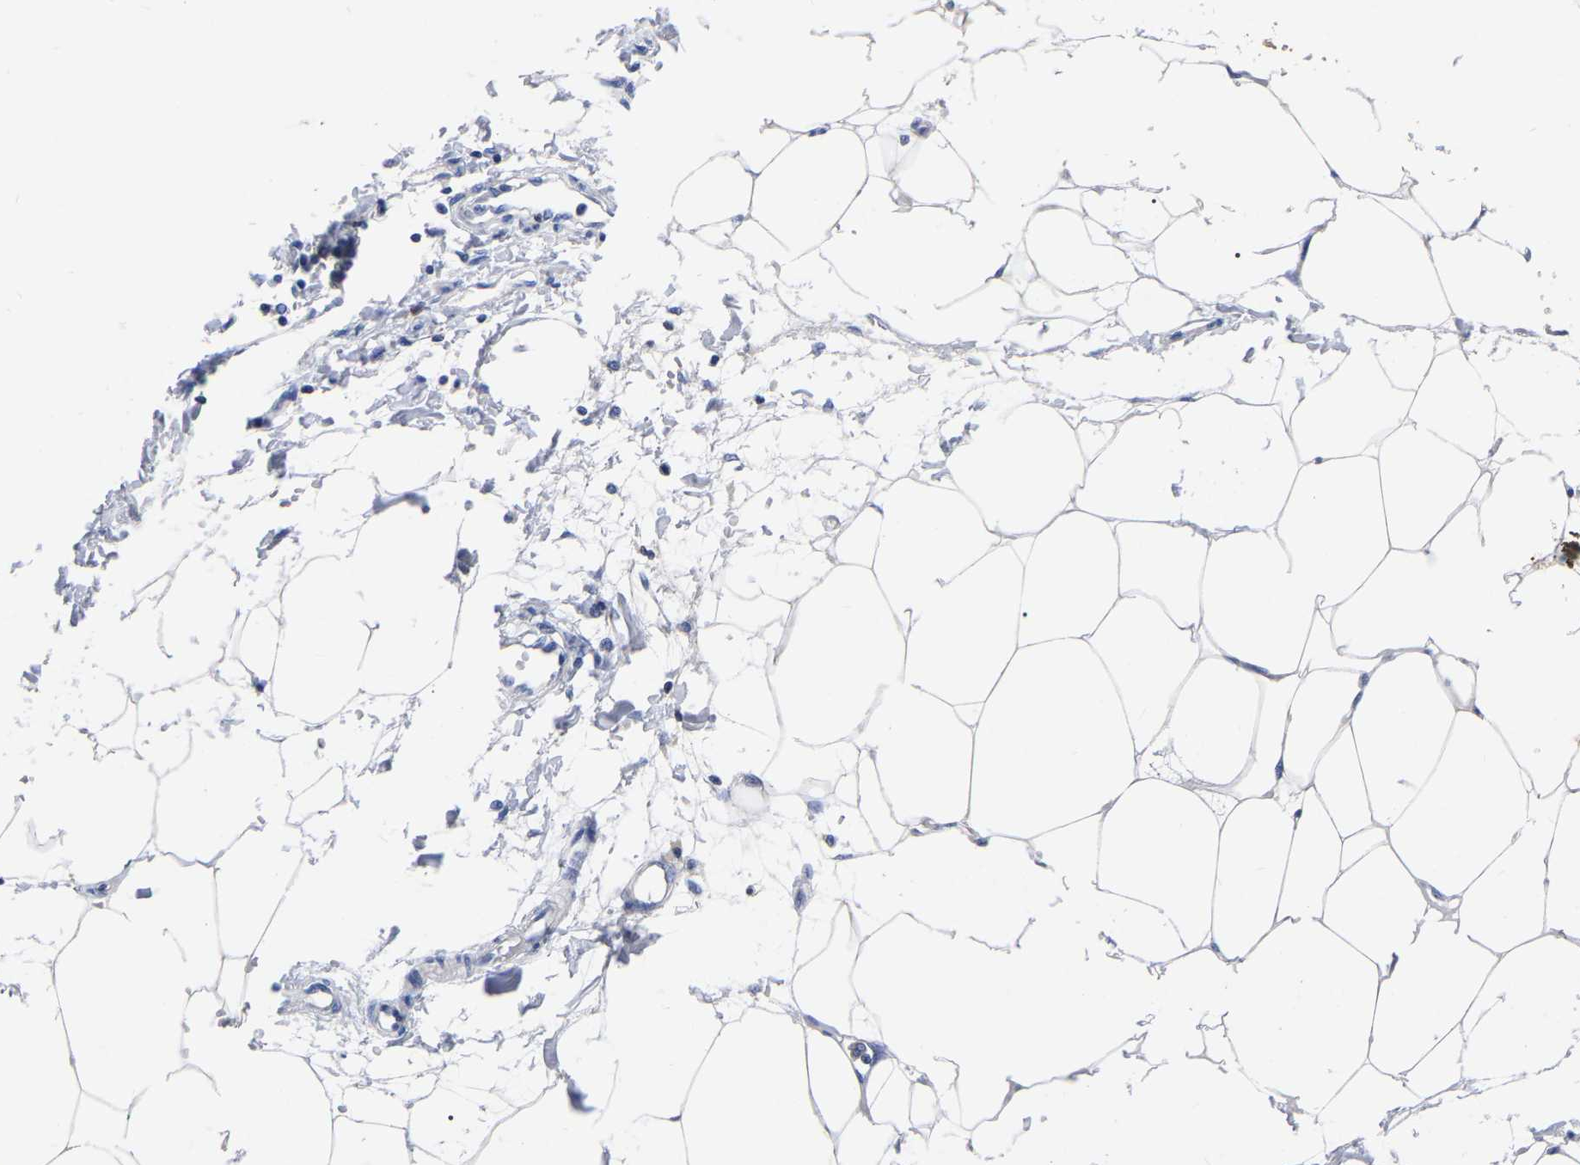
{"staining": {"intensity": "negative", "quantity": "none", "location": "none"}, "tissue": "adipose tissue", "cell_type": "Adipocytes", "image_type": "normal", "snomed": [{"axis": "morphology", "description": "Normal tissue, NOS"}, {"axis": "morphology", "description": "Adenocarcinoma, NOS"}, {"axis": "topography", "description": "Colon"}, {"axis": "topography", "description": "Peripheral nerve tissue"}], "caption": "Immunohistochemistry micrograph of unremarkable adipose tissue: human adipose tissue stained with DAB exhibits no significant protein positivity in adipocytes. The staining was performed using DAB to visualize the protein expression in brown, while the nuclei were stained in blue with hematoxylin (Magnification: 20x).", "gene": "PTPN7", "patient": {"sex": "male", "age": 14}}